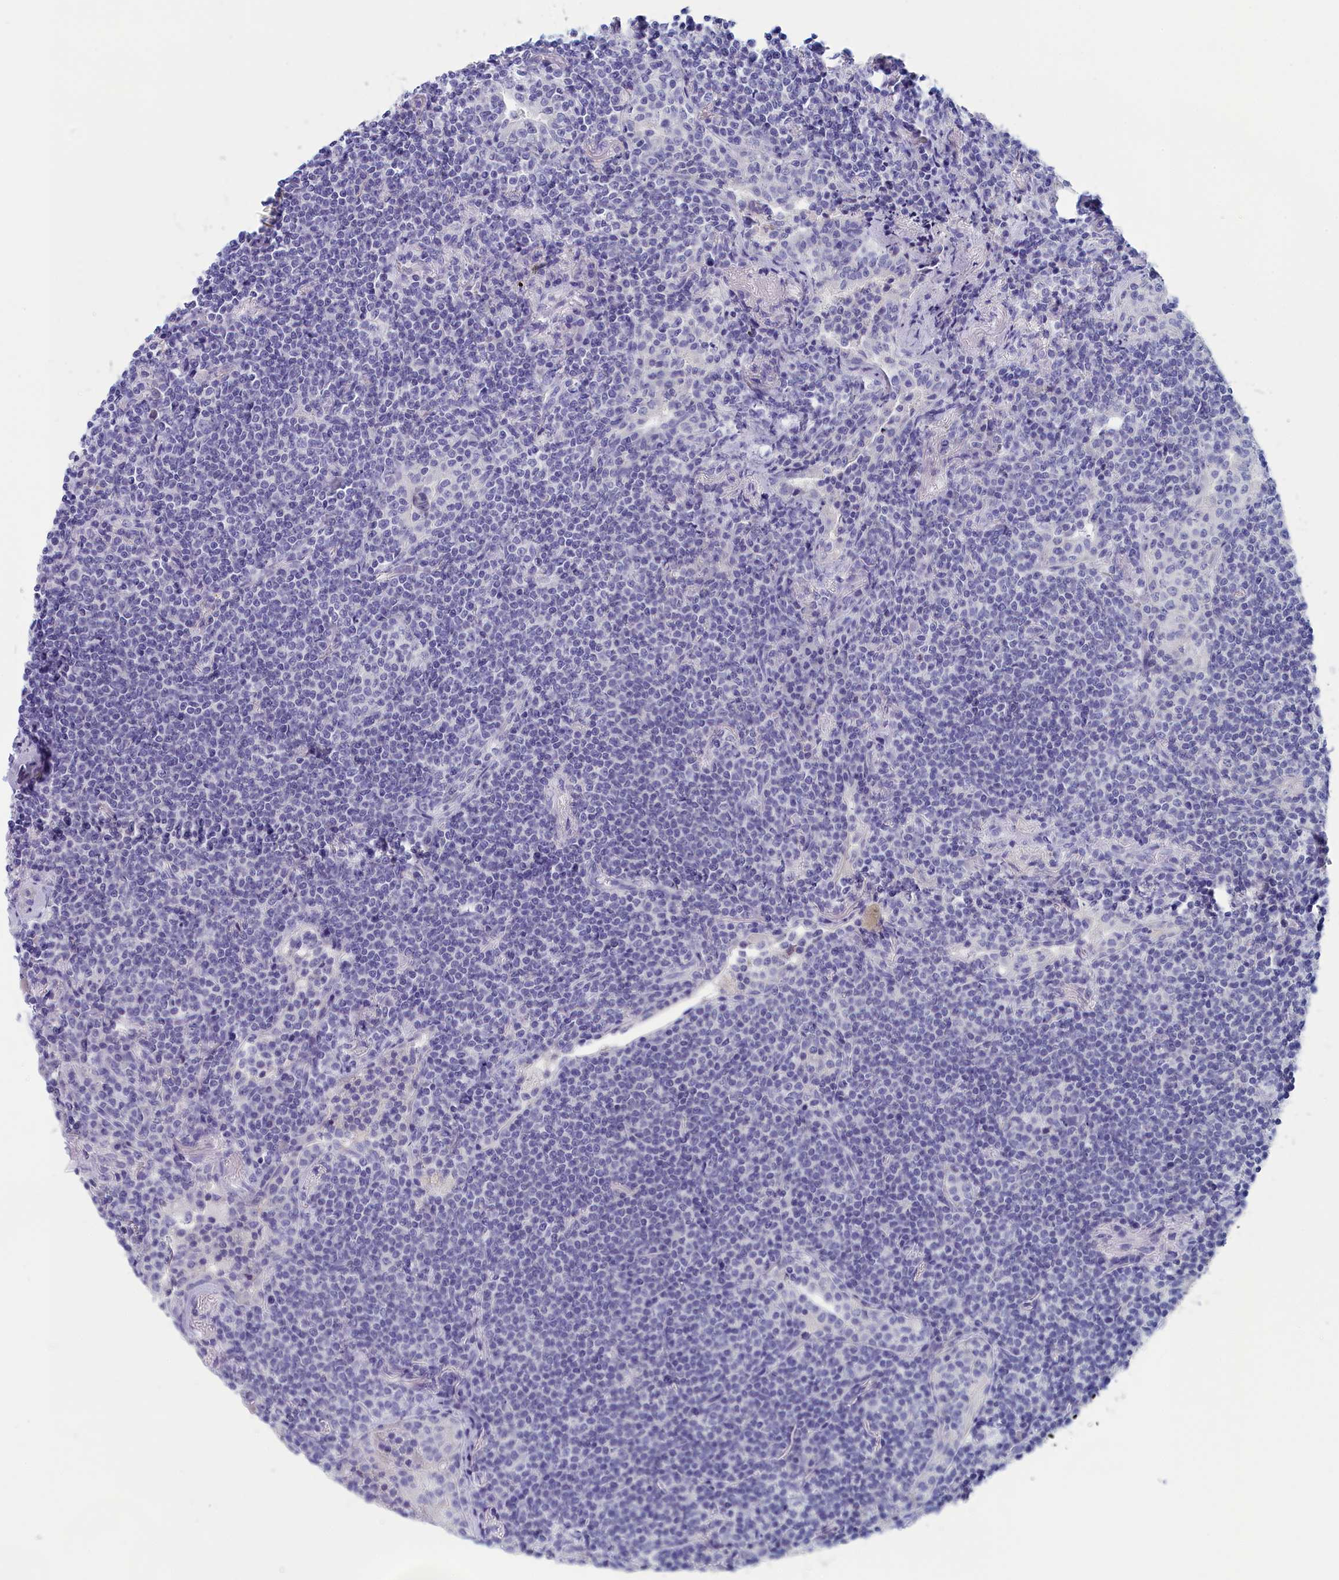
{"staining": {"intensity": "negative", "quantity": "none", "location": "none"}, "tissue": "lymphoma", "cell_type": "Tumor cells", "image_type": "cancer", "snomed": [{"axis": "morphology", "description": "Malignant lymphoma, non-Hodgkin's type, Low grade"}, {"axis": "topography", "description": "Lung"}], "caption": "Immunohistochemistry histopathology image of neoplastic tissue: human lymphoma stained with DAB reveals no significant protein expression in tumor cells. (DAB (3,3'-diaminobenzidine) immunohistochemistry (IHC), high magnification).", "gene": "ANKRD2", "patient": {"sex": "female", "age": 71}}